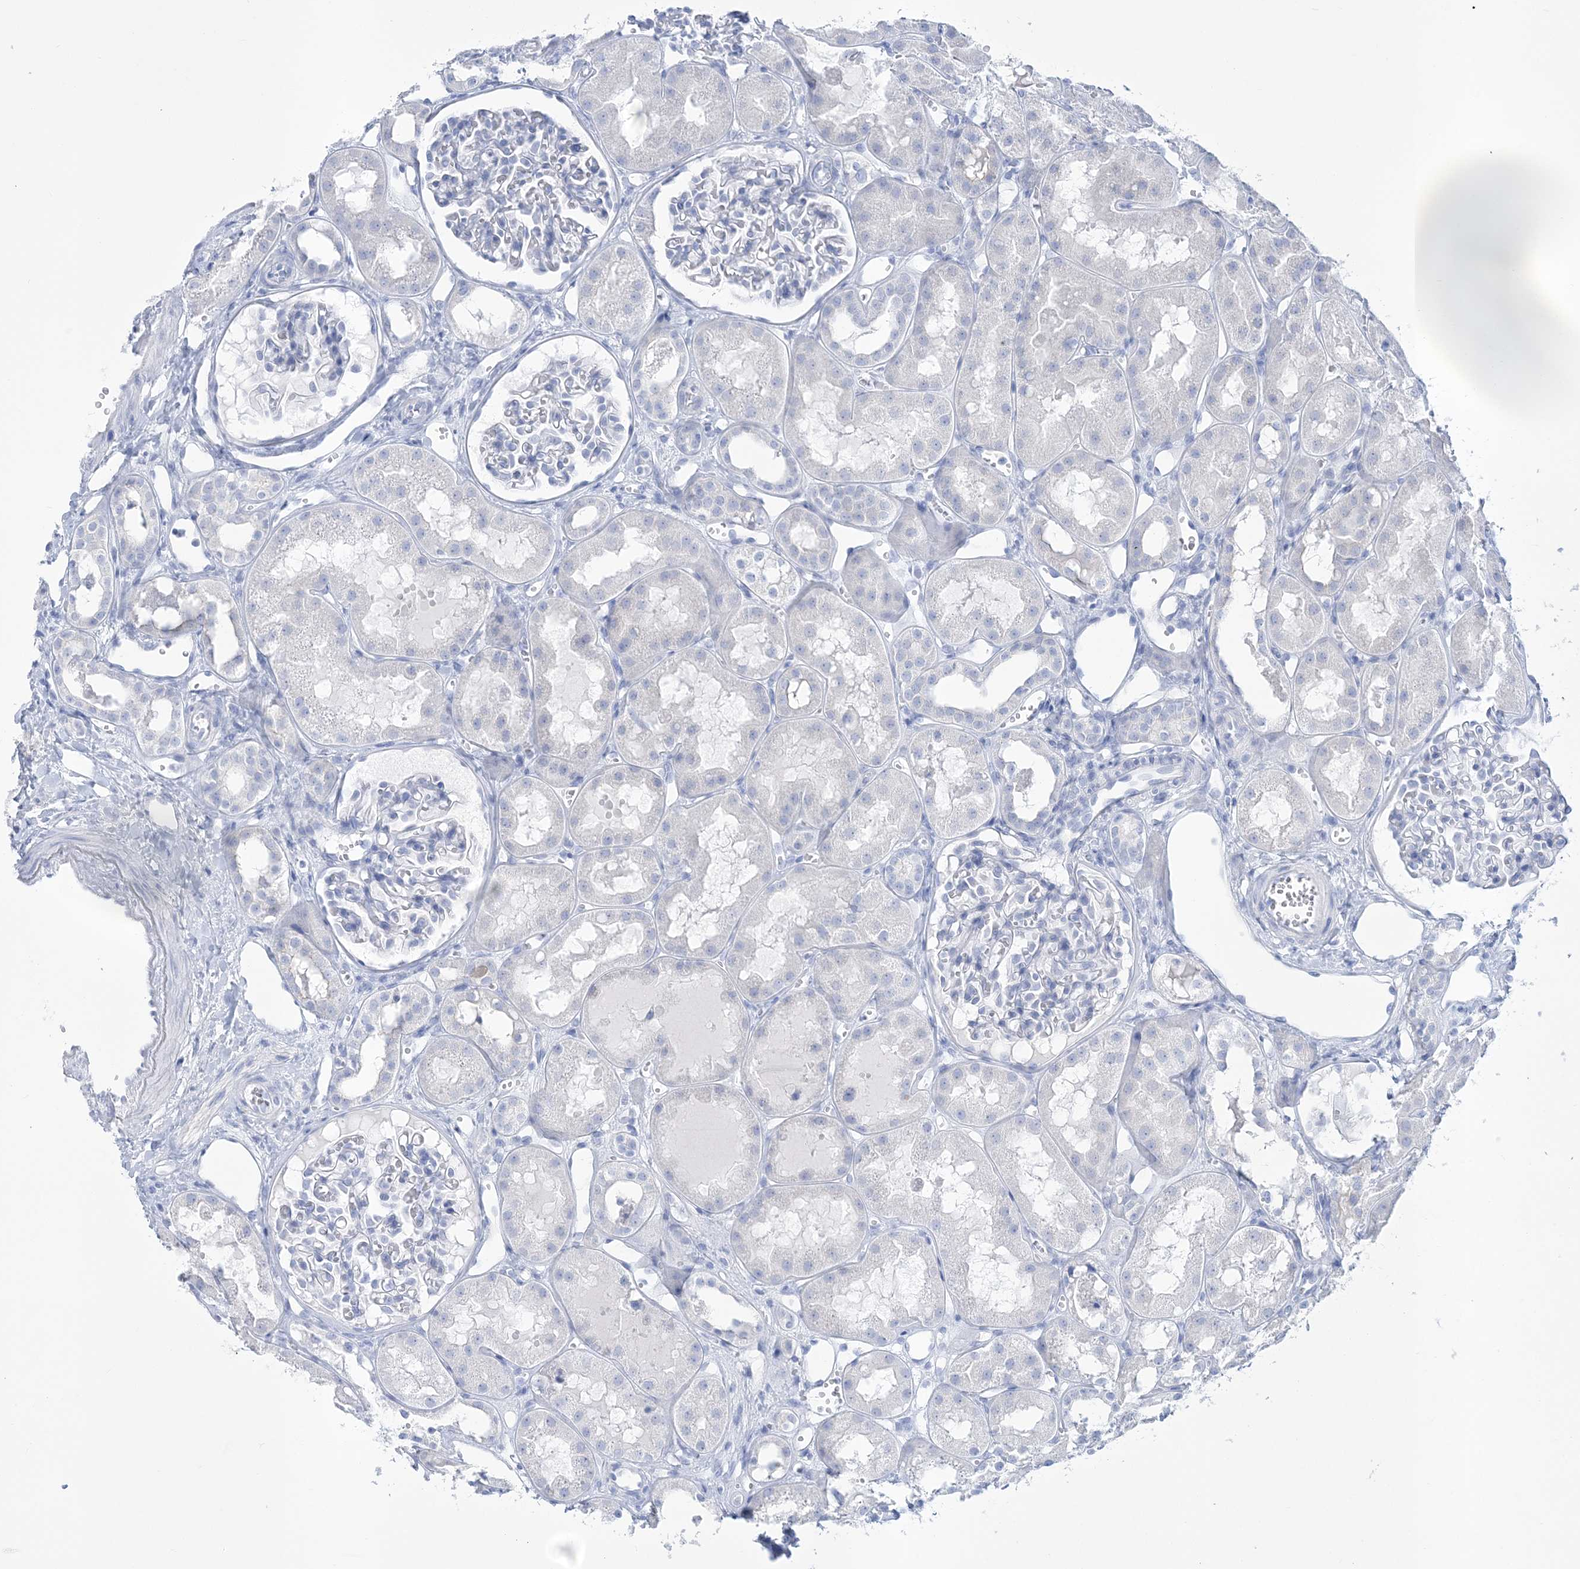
{"staining": {"intensity": "negative", "quantity": "none", "location": "none"}, "tissue": "kidney", "cell_type": "Cells in glomeruli", "image_type": "normal", "snomed": [{"axis": "morphology", "description": "Normal tissue, NOS"}, {"axis": "topography", "description": "Kidney"}], "caption": "Immunohistochemistry photomicrograph of unremarkable kidney: kidney stained with DAB (3,3'-diaminobenzidine) exhibits no significant protein staining in cells in glomeruli.", "gene": "RBP2", "patient": {"sex": "male", "age": 16}}